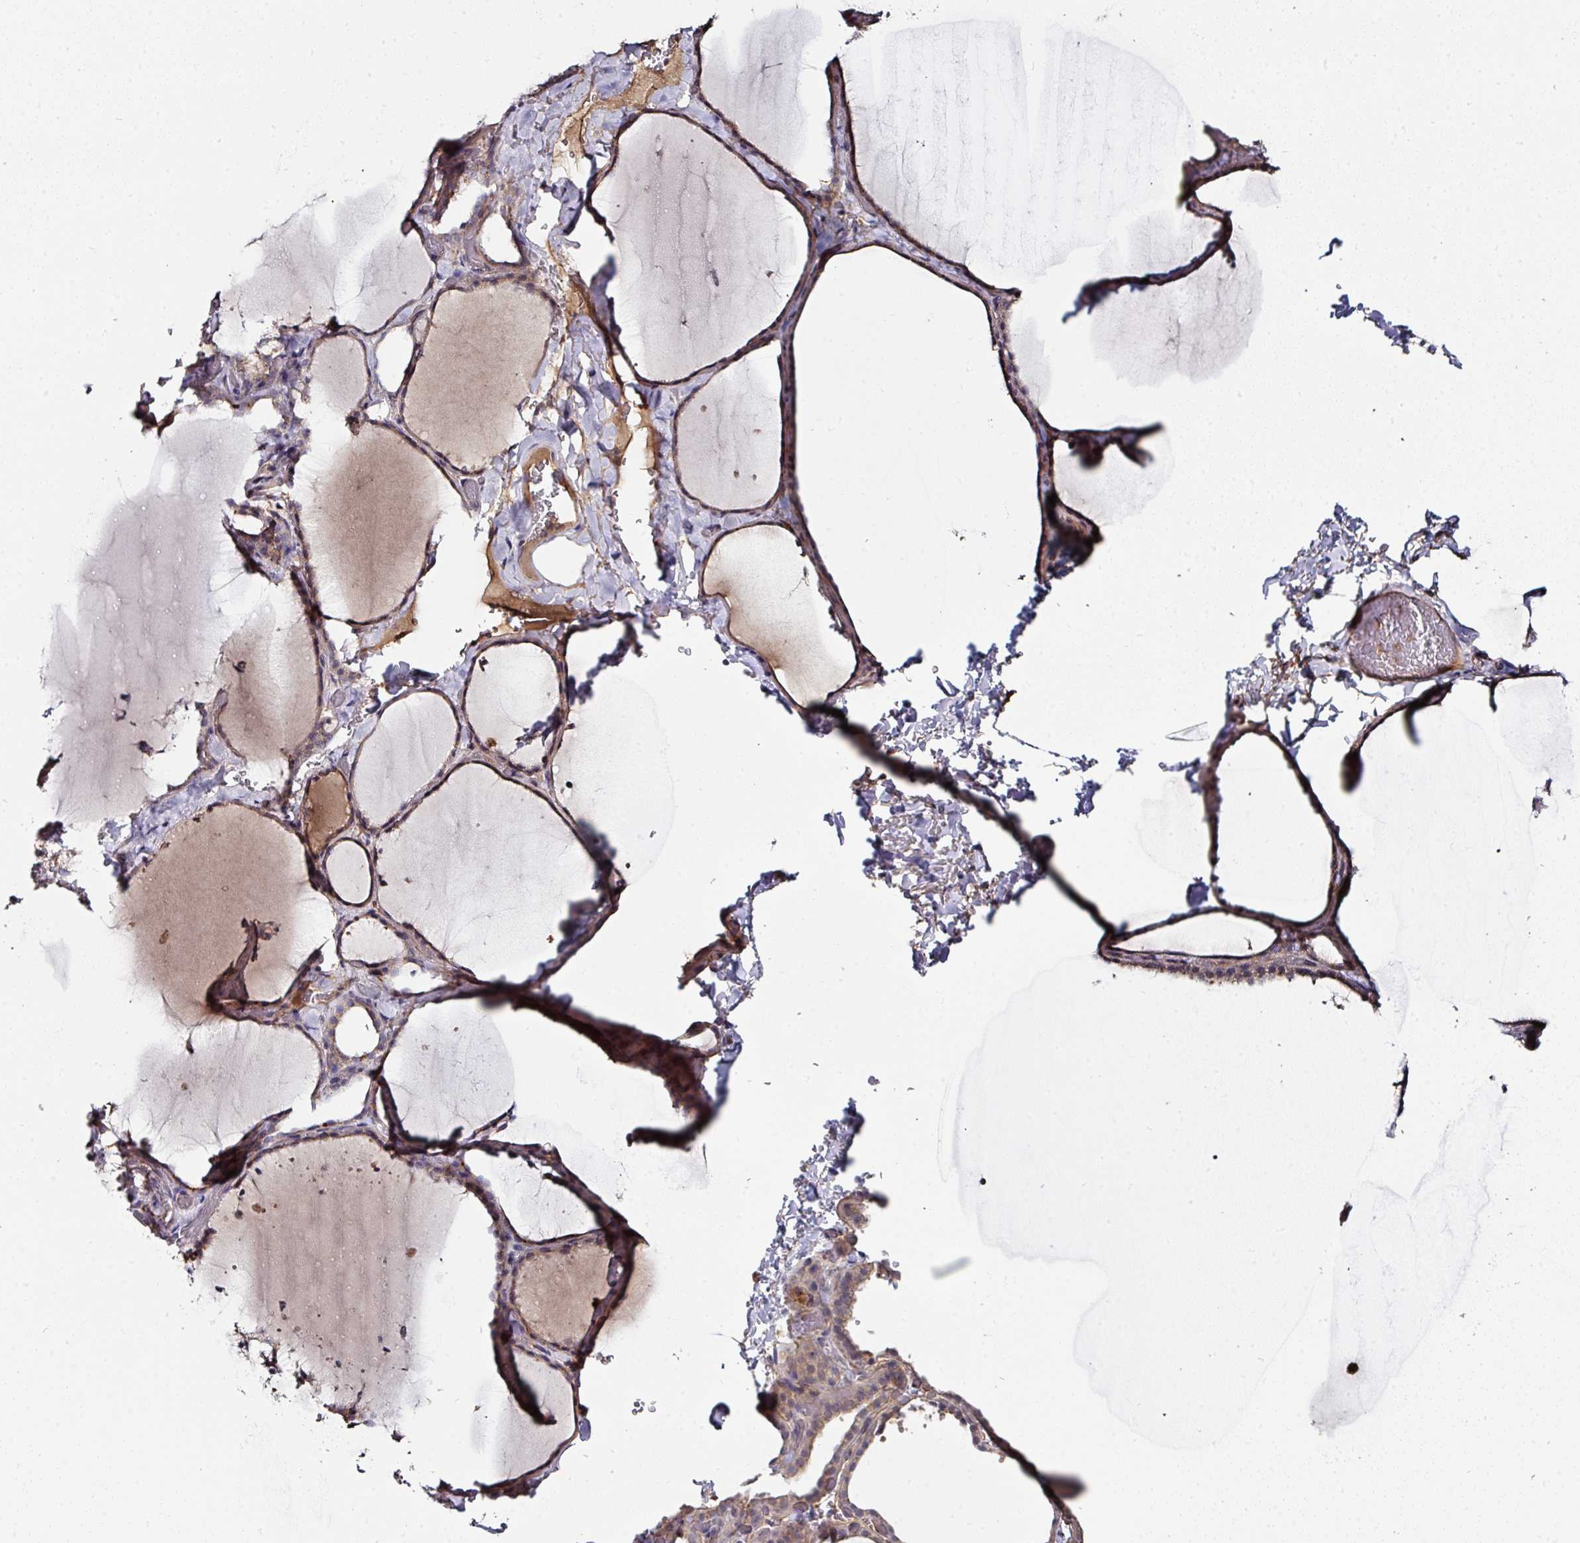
{"staining": {"intensity": "weak", "quantity": "25%-75%", "location": "cytoplasmic/membranous"}, "tissue": "thyroid gland", "cell_type": "Glandular cells", "image_type": "normal", "snomed": [{"axis": "morphology", "description": "Normal tissue, NOS"}, {"axis": "topography", "description": "Thyroid gland"}], "caption": "Brown immunohistochemical staining in benign human thyroid gland shows weak cytoplasmic/membranous expression in approximately 25%-75% of glandular cells. Immunohistochemistry stains the protein of interest in brown and the nuclei are stained blue.", "gene": "CTDSP2", "patient": {"sex": "female", "age": 22}}